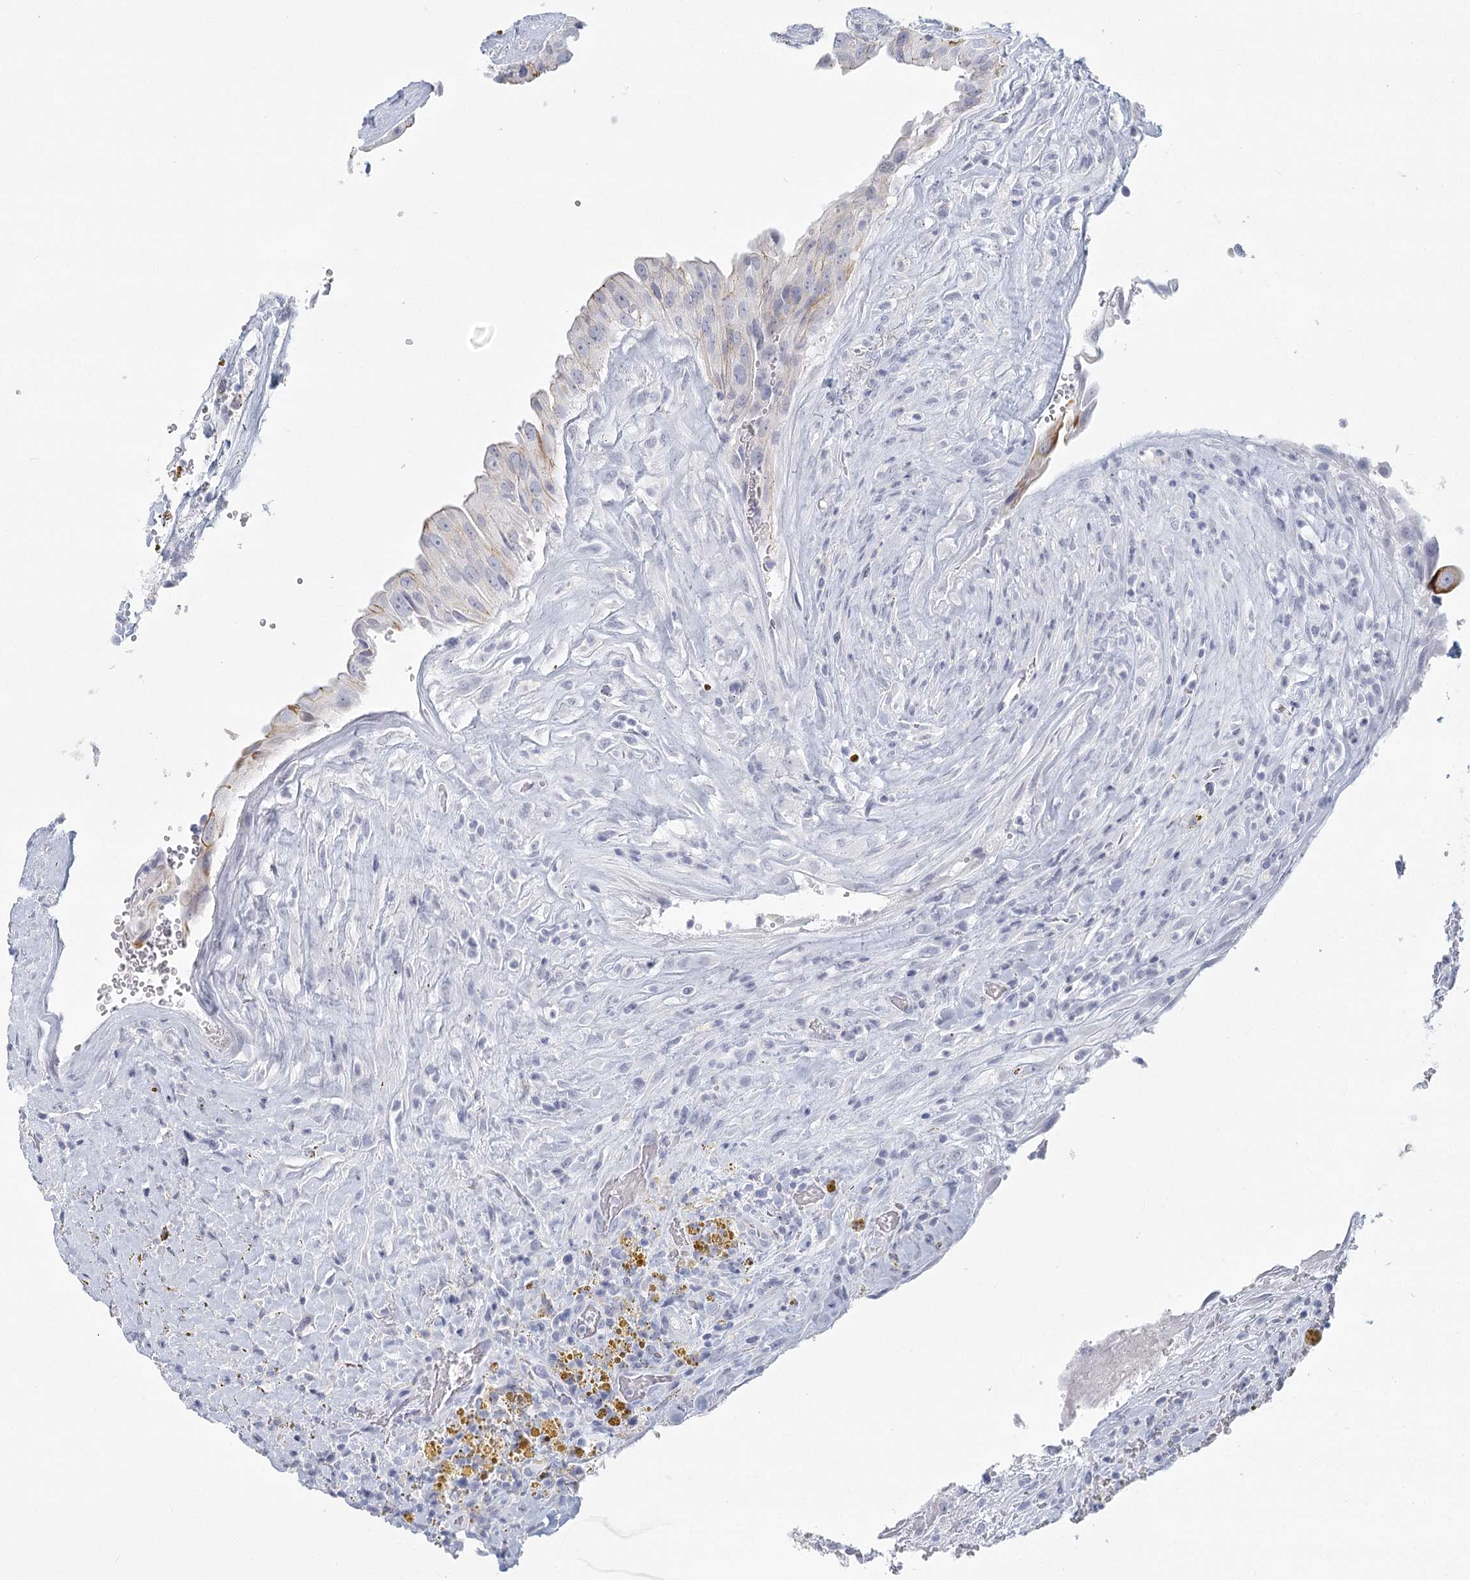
{"staining": {"intensity": "weak", "quantity": "<25%", "location": "cytoplasmic/membranous"}, "tissue": "thyroid cancer", "cell_type": "Tumor cells", "image_type": "cancer", "snomed": [{"axis": "morphology", "description": "Papillary adenocarcinoma, NOS"}, {"axis": "topography", "description": "Thyroid gland"}], "caption": "Thyroid cancer was stained to show a protein in brown. There is no significant positivity in tumor cells.", "gene": "WNT8B", "patient": {"sex": "male", "age": 77}}